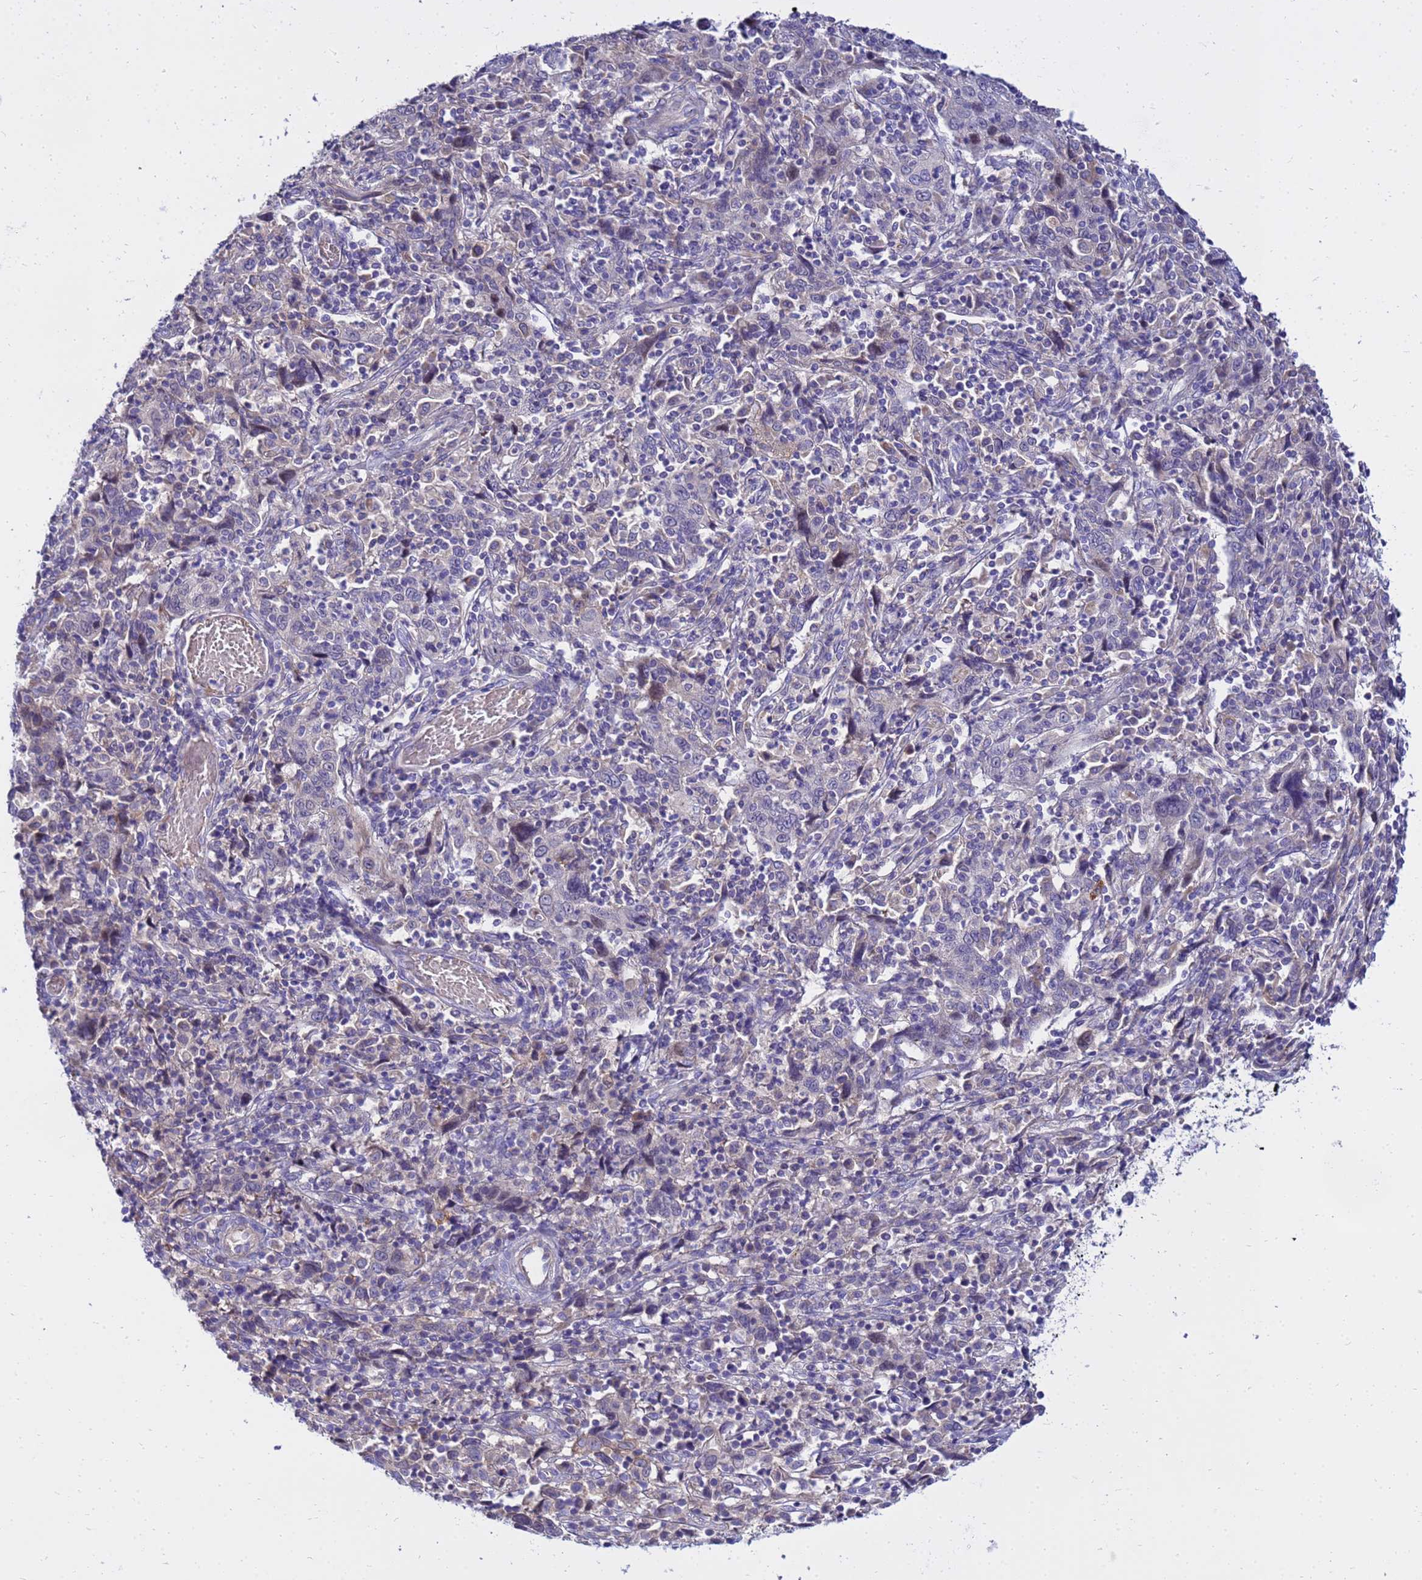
{"staining": {"intensity": "negative", "quantity": "none", "location": "none"}, "tissue": "cervical cancer", "cell_type": "Tumor cells", "image_type": "cancer", "snomed": [{"axis": "morphology", "description": "Squamous cell carcinoma, NOS"}, {"axis": "topography", "description": "Cervix"}], "caption": "High magnification brightfield microscopy of cervical squamous cell carcinoma stained with DAB (brown) and counterstained with hematoxylin (blue): tumor cells show no significant staining.", "gene": "HERC5", "patient": {"sex": "female", "age": 46}}